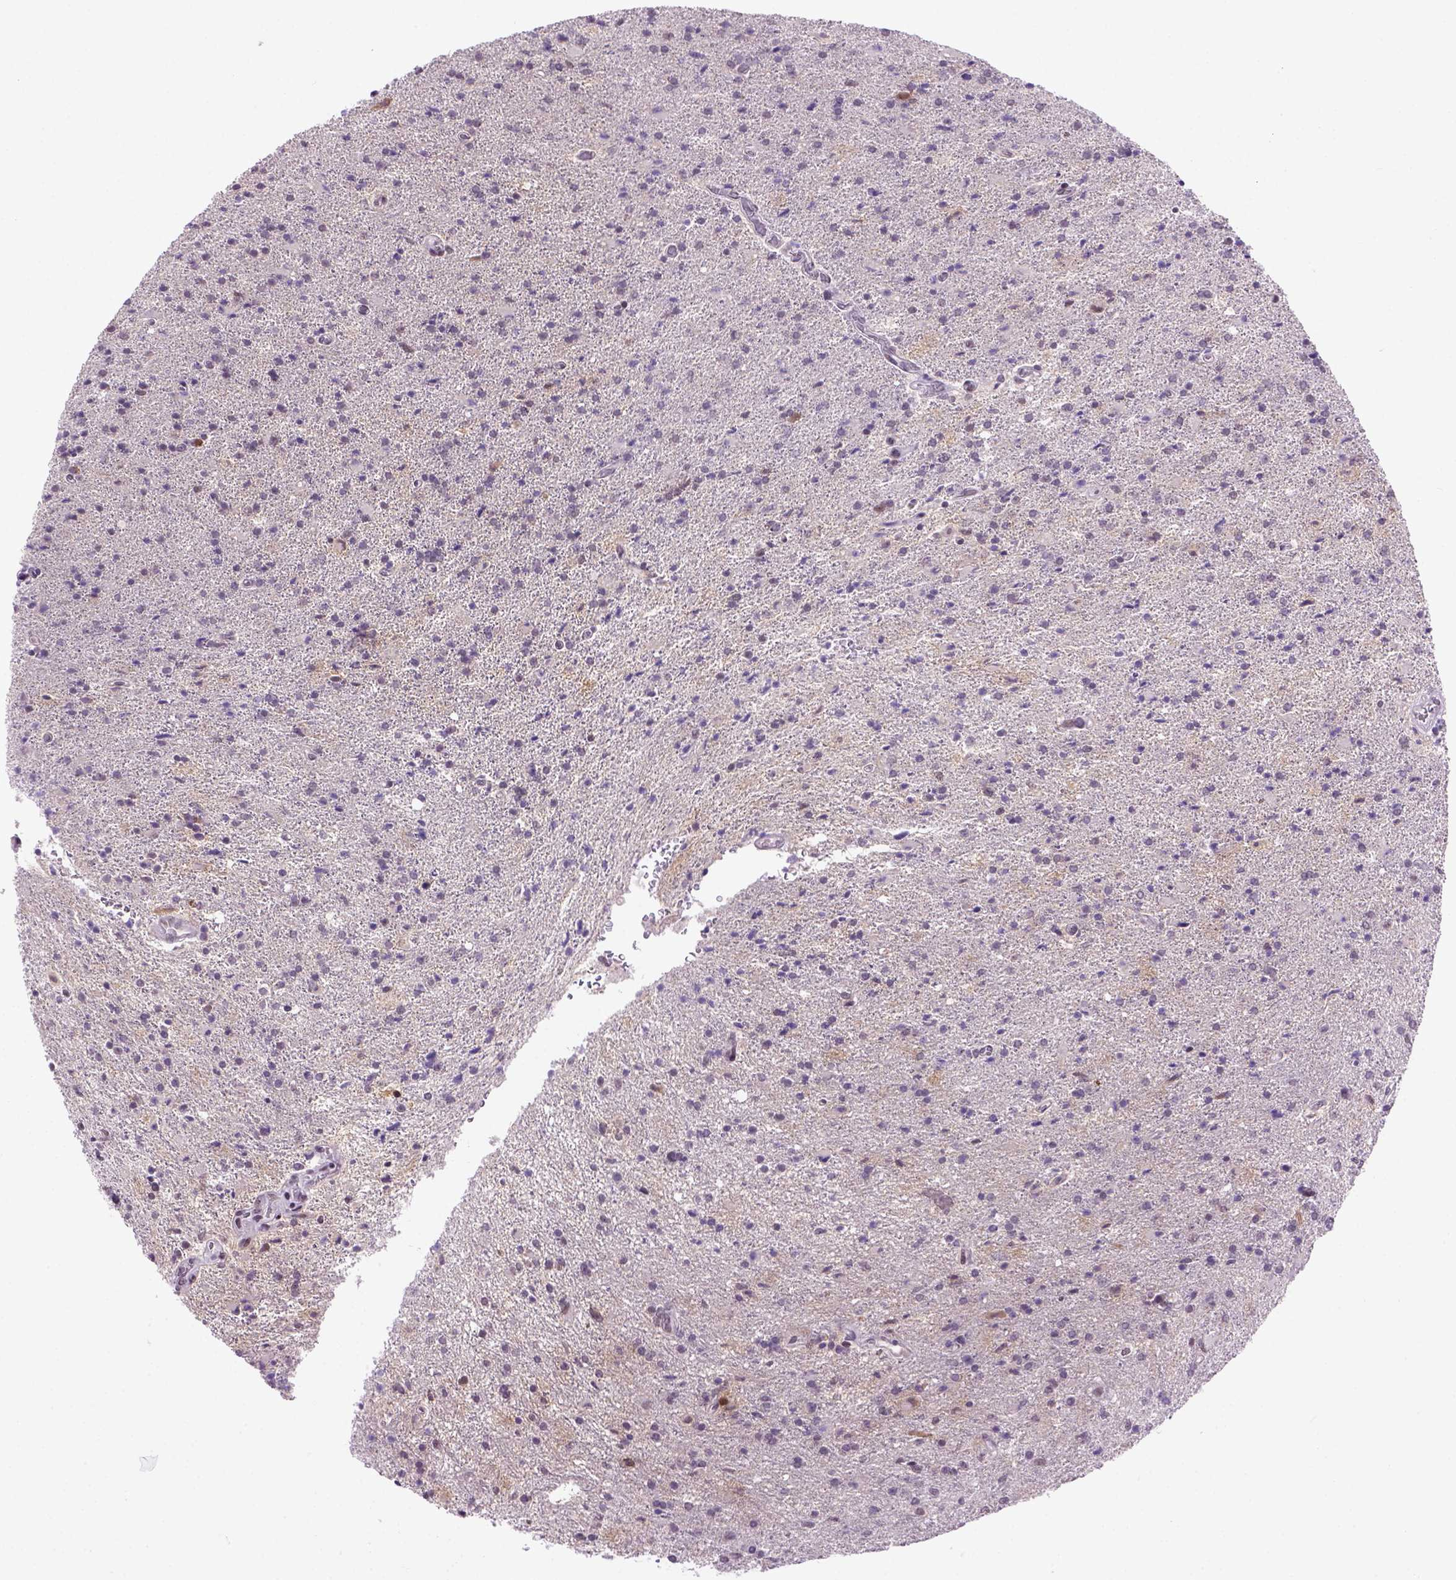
{"staining": {"intensity": "negative", "quantity": "none", "location": "none"}, "tissue": "glioma", "cell_type": "Tumor cells", "image_type": "cancer", "snomed": [{"axis": "morphology", "description": "Glioma, malignant, High grade"}, {"axis": "topography", "description": "Cerebral cortex"}], "caption": "A high-resolution histopathology image shows immunohistochemistry staining of malignant high-grade glioma, which reveals no significant positivity in tumor cells. The staining is performed using DAB (3,3'-diaminobenzidine) brown chromogen with nuclei counter-stained in using hematoxylin.", "gene": "TBPL1", "patient": {"sex": "male", "age": 70}}